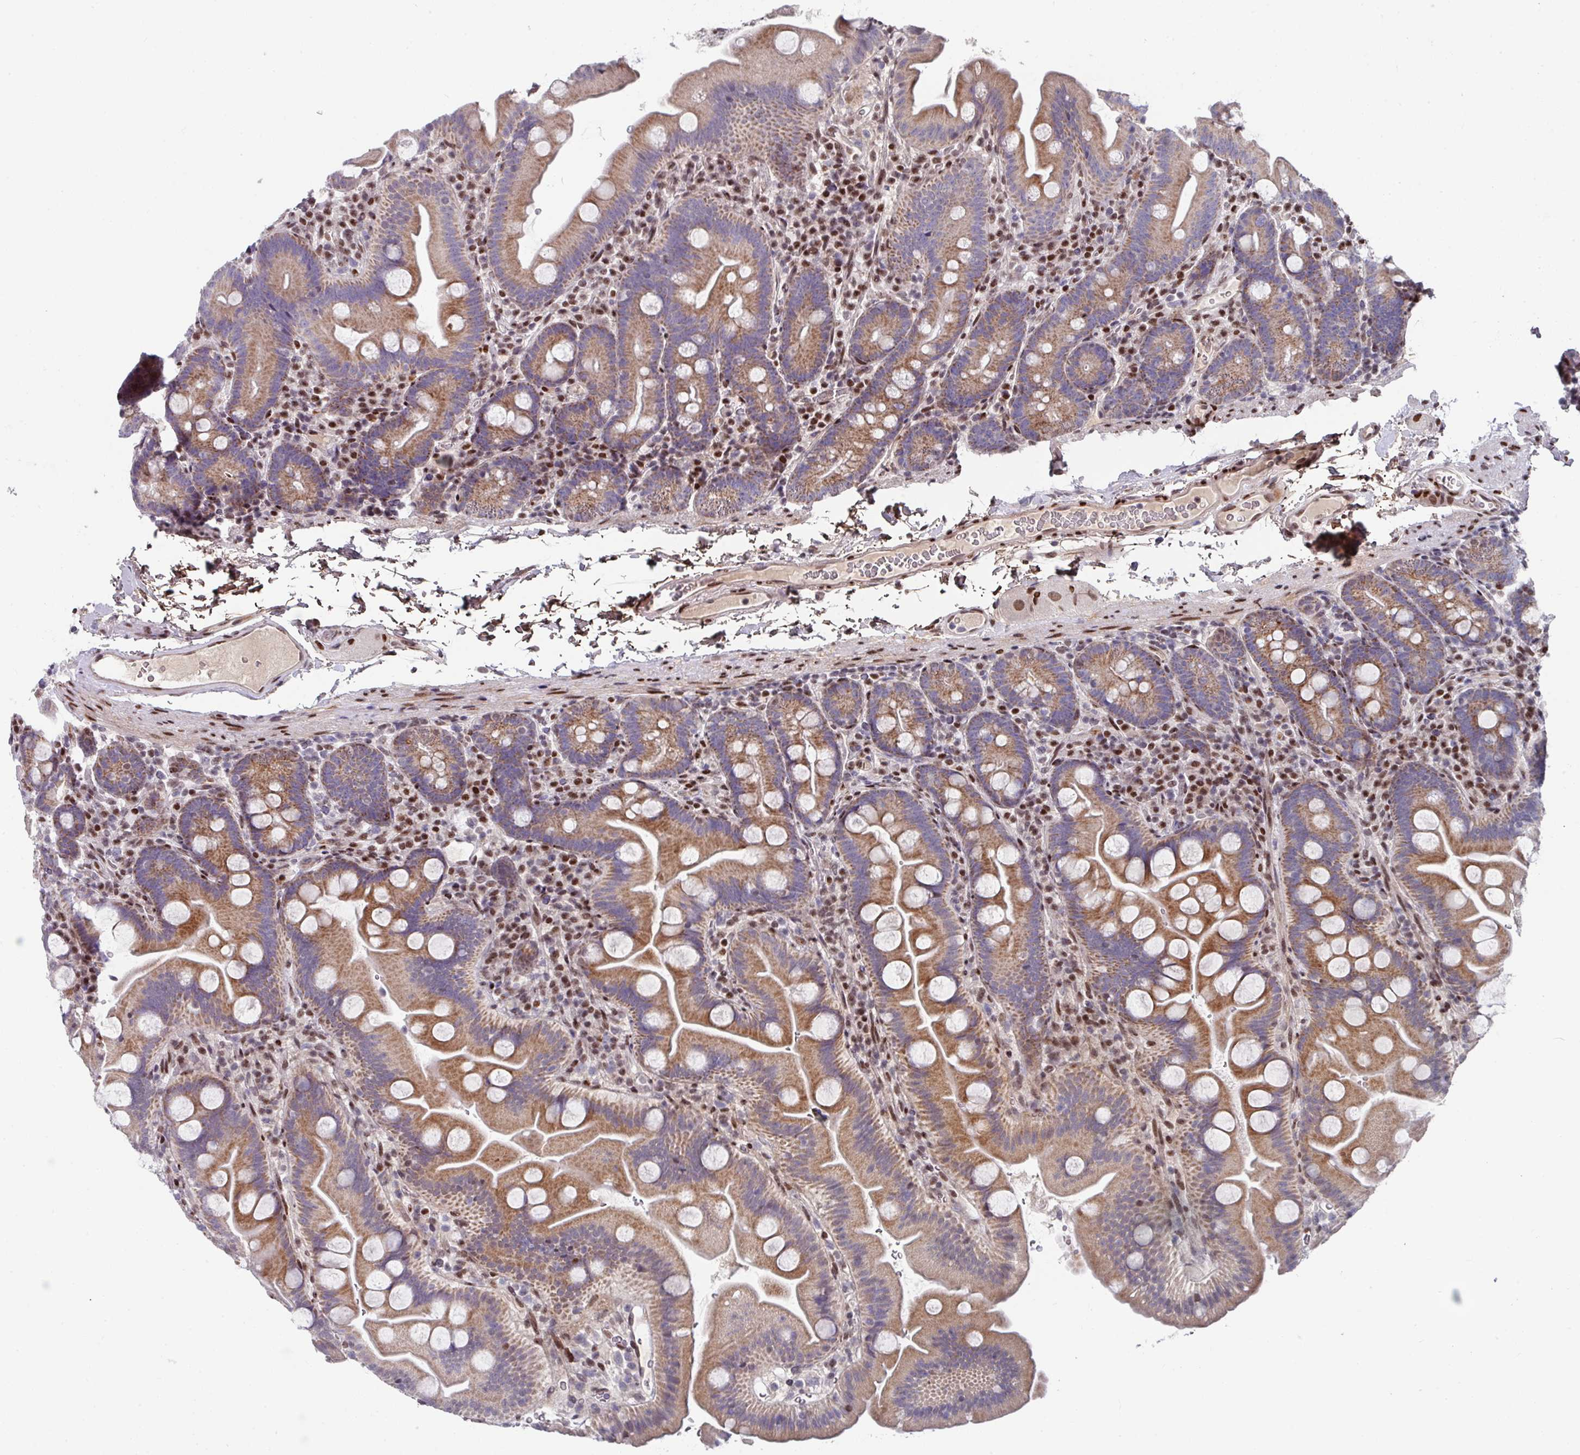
{"staining": {"intensity": "moderate", "quantity": ">75%", "location": "cytoplasmic/membranous"}, "tissue": "small intestine", "cell_type": "Glandular cells", "image_type": "normal", "snomed": [{"axis": "morphology", "description": "Normal tissue, NOS"}, {"axis": "topography", "description": "Small intestine"}], "caption": "An immunohistochemistry image of unremarkable tissue is shown. Protein staining in brown labels moderate cytoplasmic/membranous positivity in small intestine within glandular cells. The staining is performed using DAB brown chromogen to label protein expression. The nuclei are counter-stained blue using hematoxylin.", "gene": "CBX7", "patient": {"sex": "female", "age": 68}}